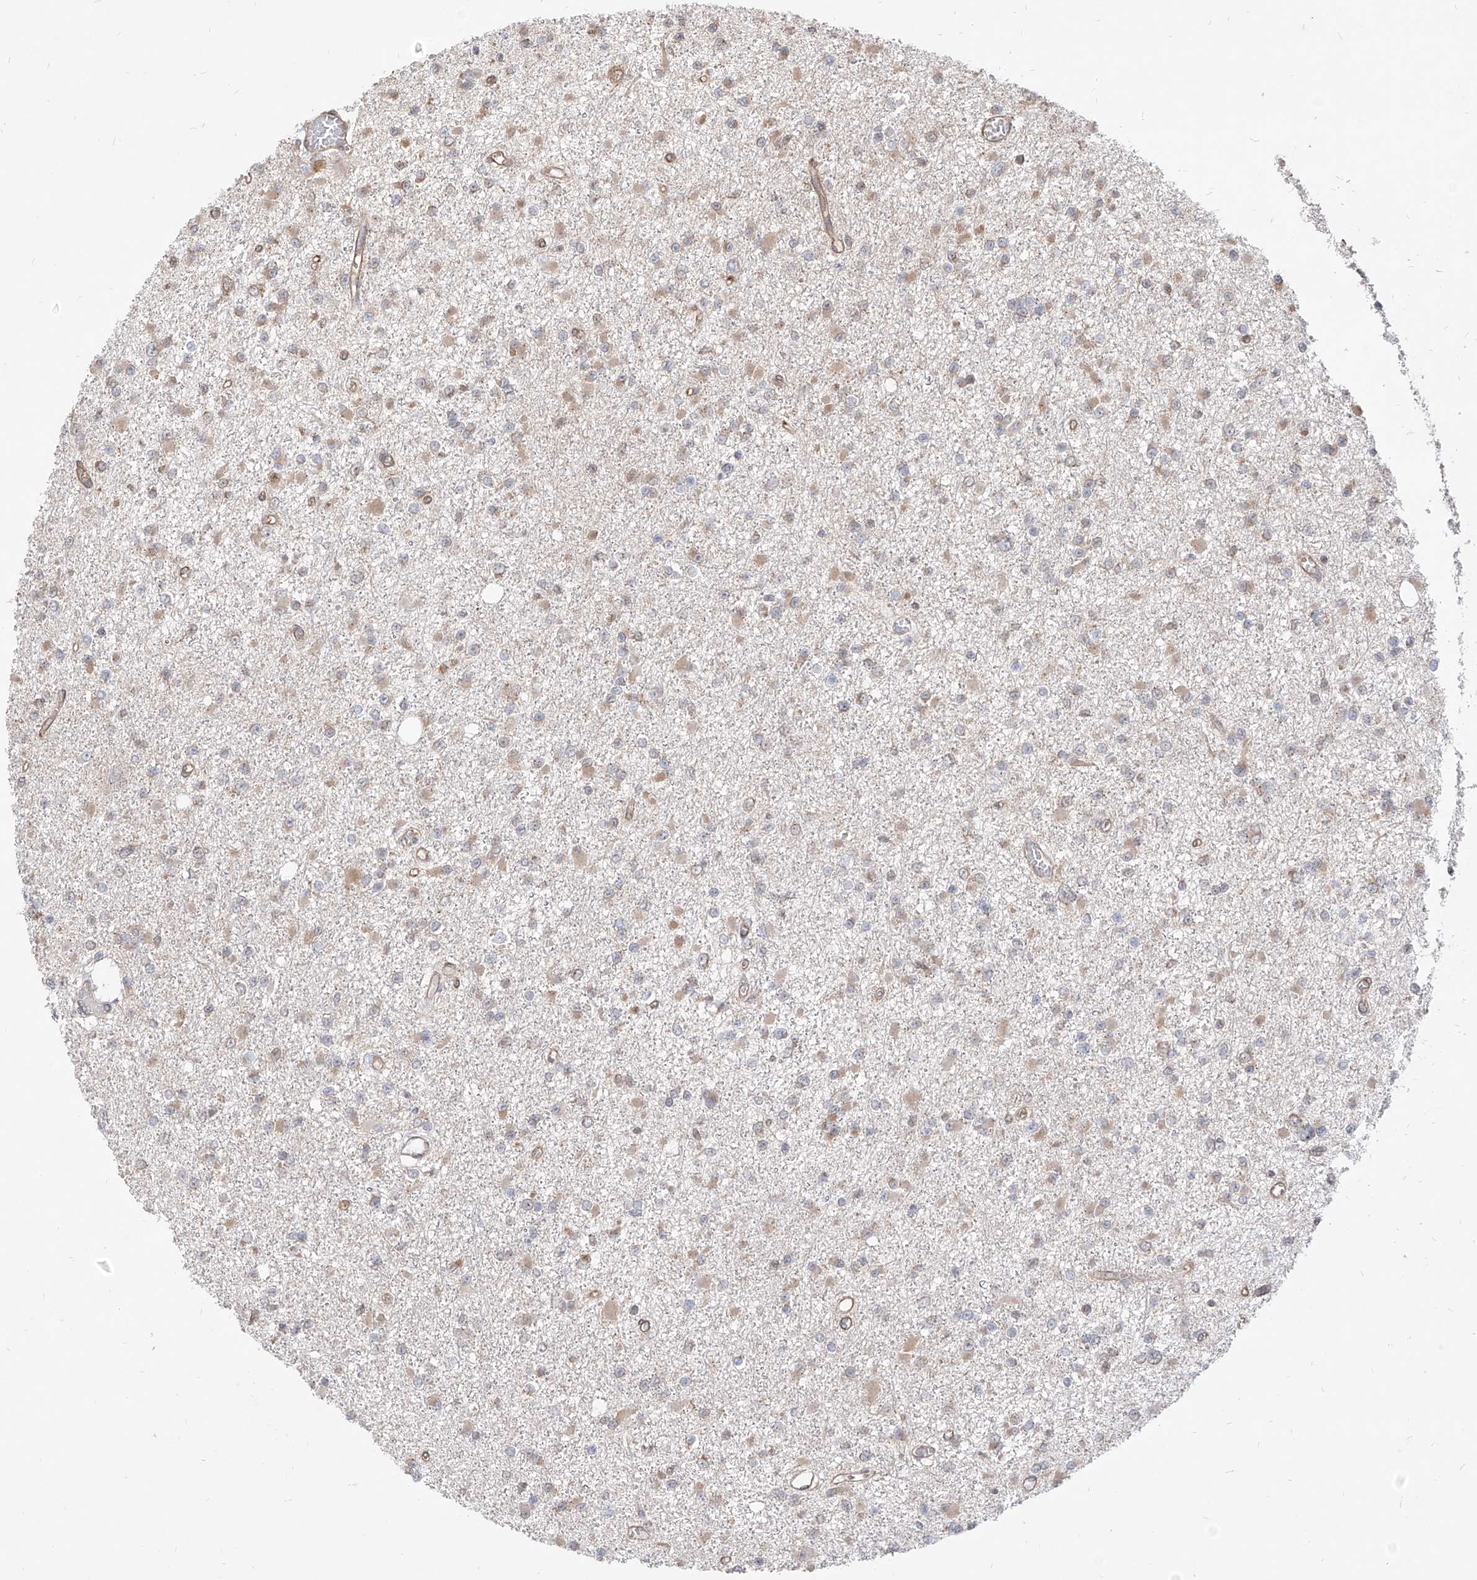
{"staining": {"intensity": "weak", "quantity": "25%-75%", "location": "cytoplasmic/membranous"}, "tissue": "glioma", "cell_type": "Tumor cells", "image_type": "cancer", "snomed": [{"axis": "morphology", "description": "Glioma, malignant, Low grade"}, {"axis": "topography", "description": "Brain"}], "caption": "A high-resolution image shows IHC staining of glioma, which demonstrates weak cytoplasmic/membranous expression in approximately 25%-75% of tumor cells.", "gene": "C8orf82", "patient": {"sex": "female", "age": 22}}